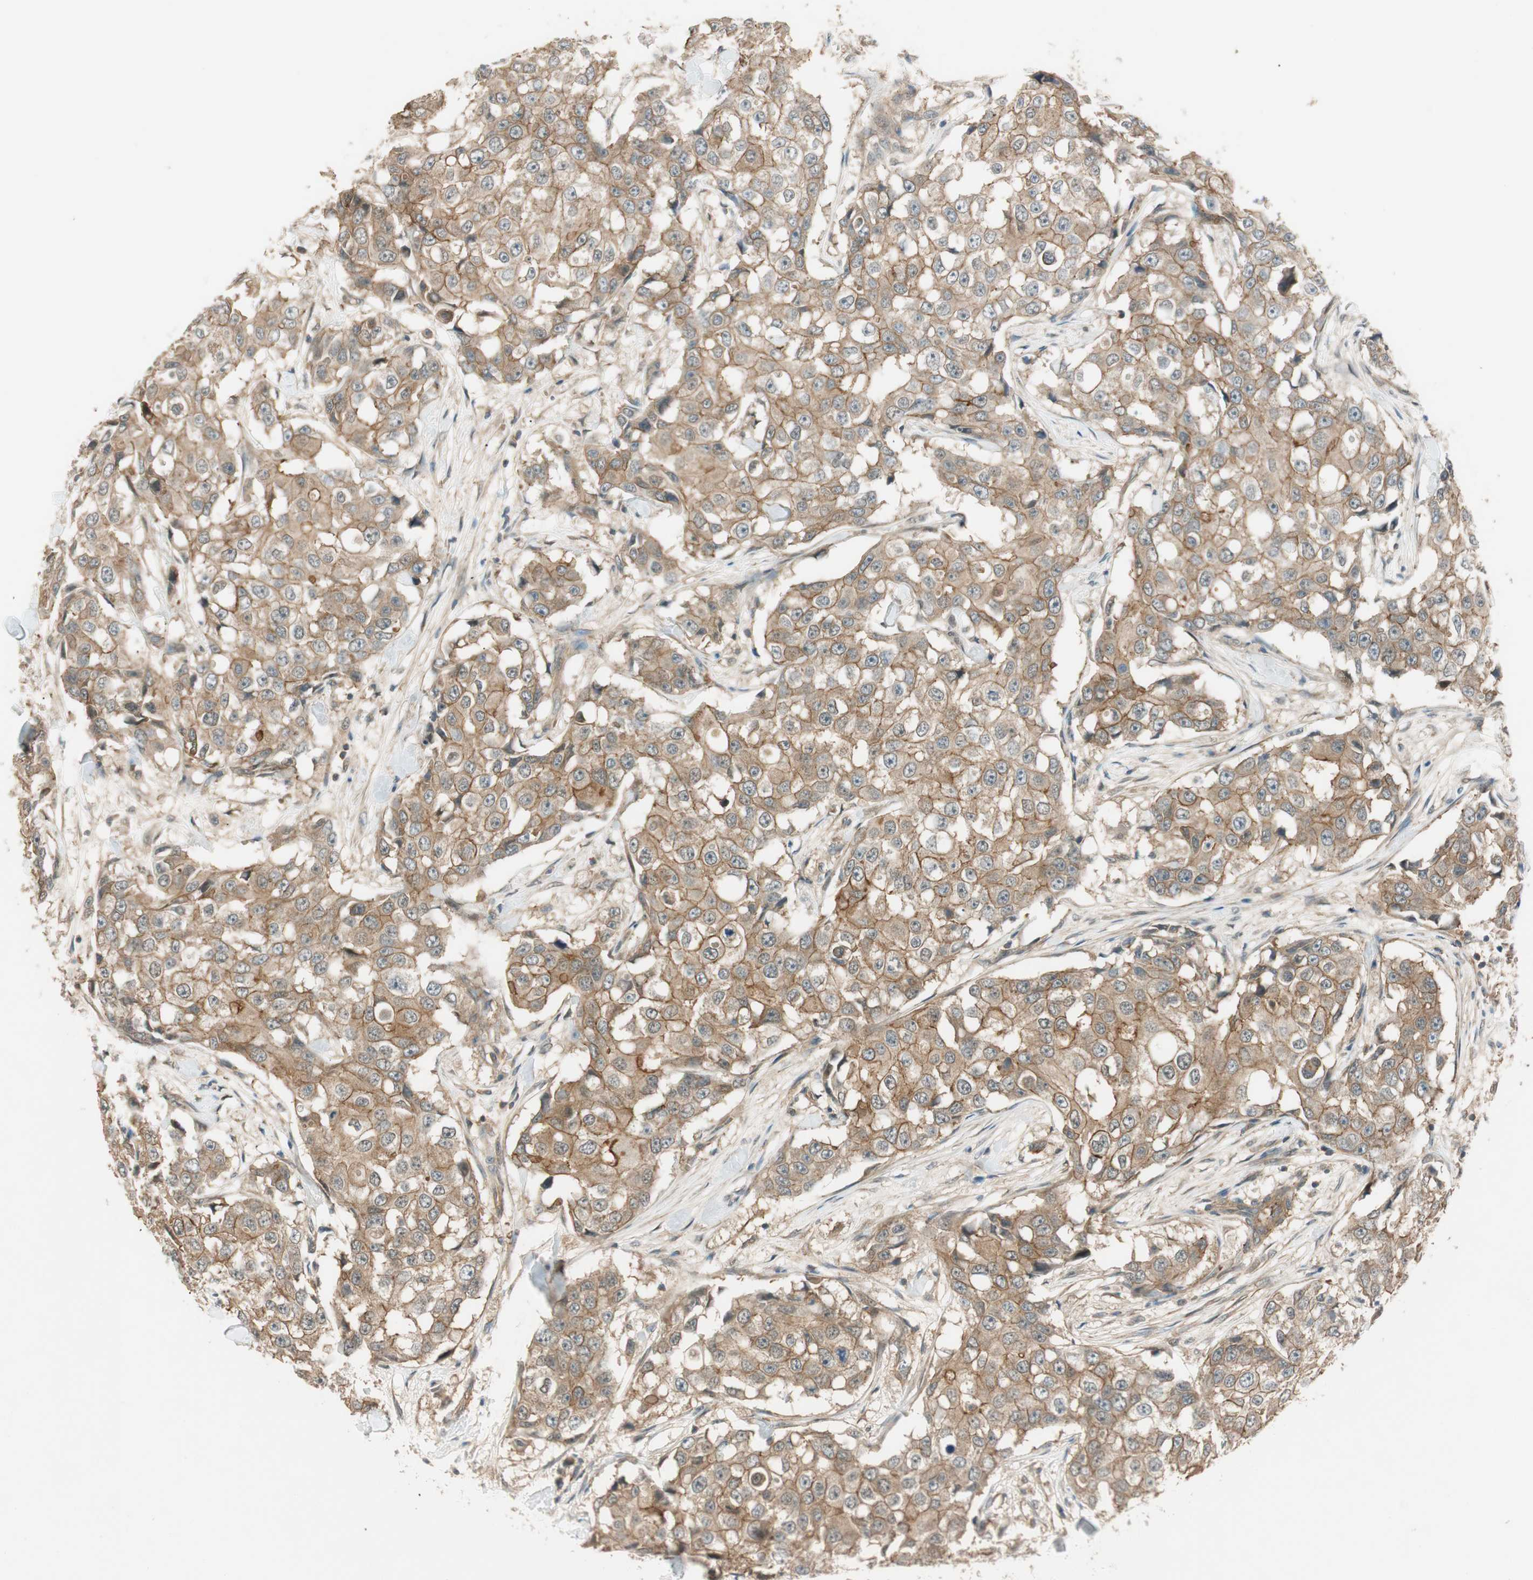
{"staining": {"intensity": "moderate", "quantity": ">75%", "location": "cytoplasmic/membranous"}, "tissue": "breast cancer", "cell_type": "Tumor cells", "image_type": "cancer", "snomed": [{"axis": "morphology", "description": "Duct carcinoma"}, {"axis": "topography", "description": "Breast"}], "caption": "Protein staining of breast cancer tissue exhibits moderate cytoplasmic/membranous positivity in approximately >75% of tumor cells. The protein is shown in brown color, while the nuclei are stained blue.", "gene": "PSMD8", "patient": {"sex": "female", "age": 27}}